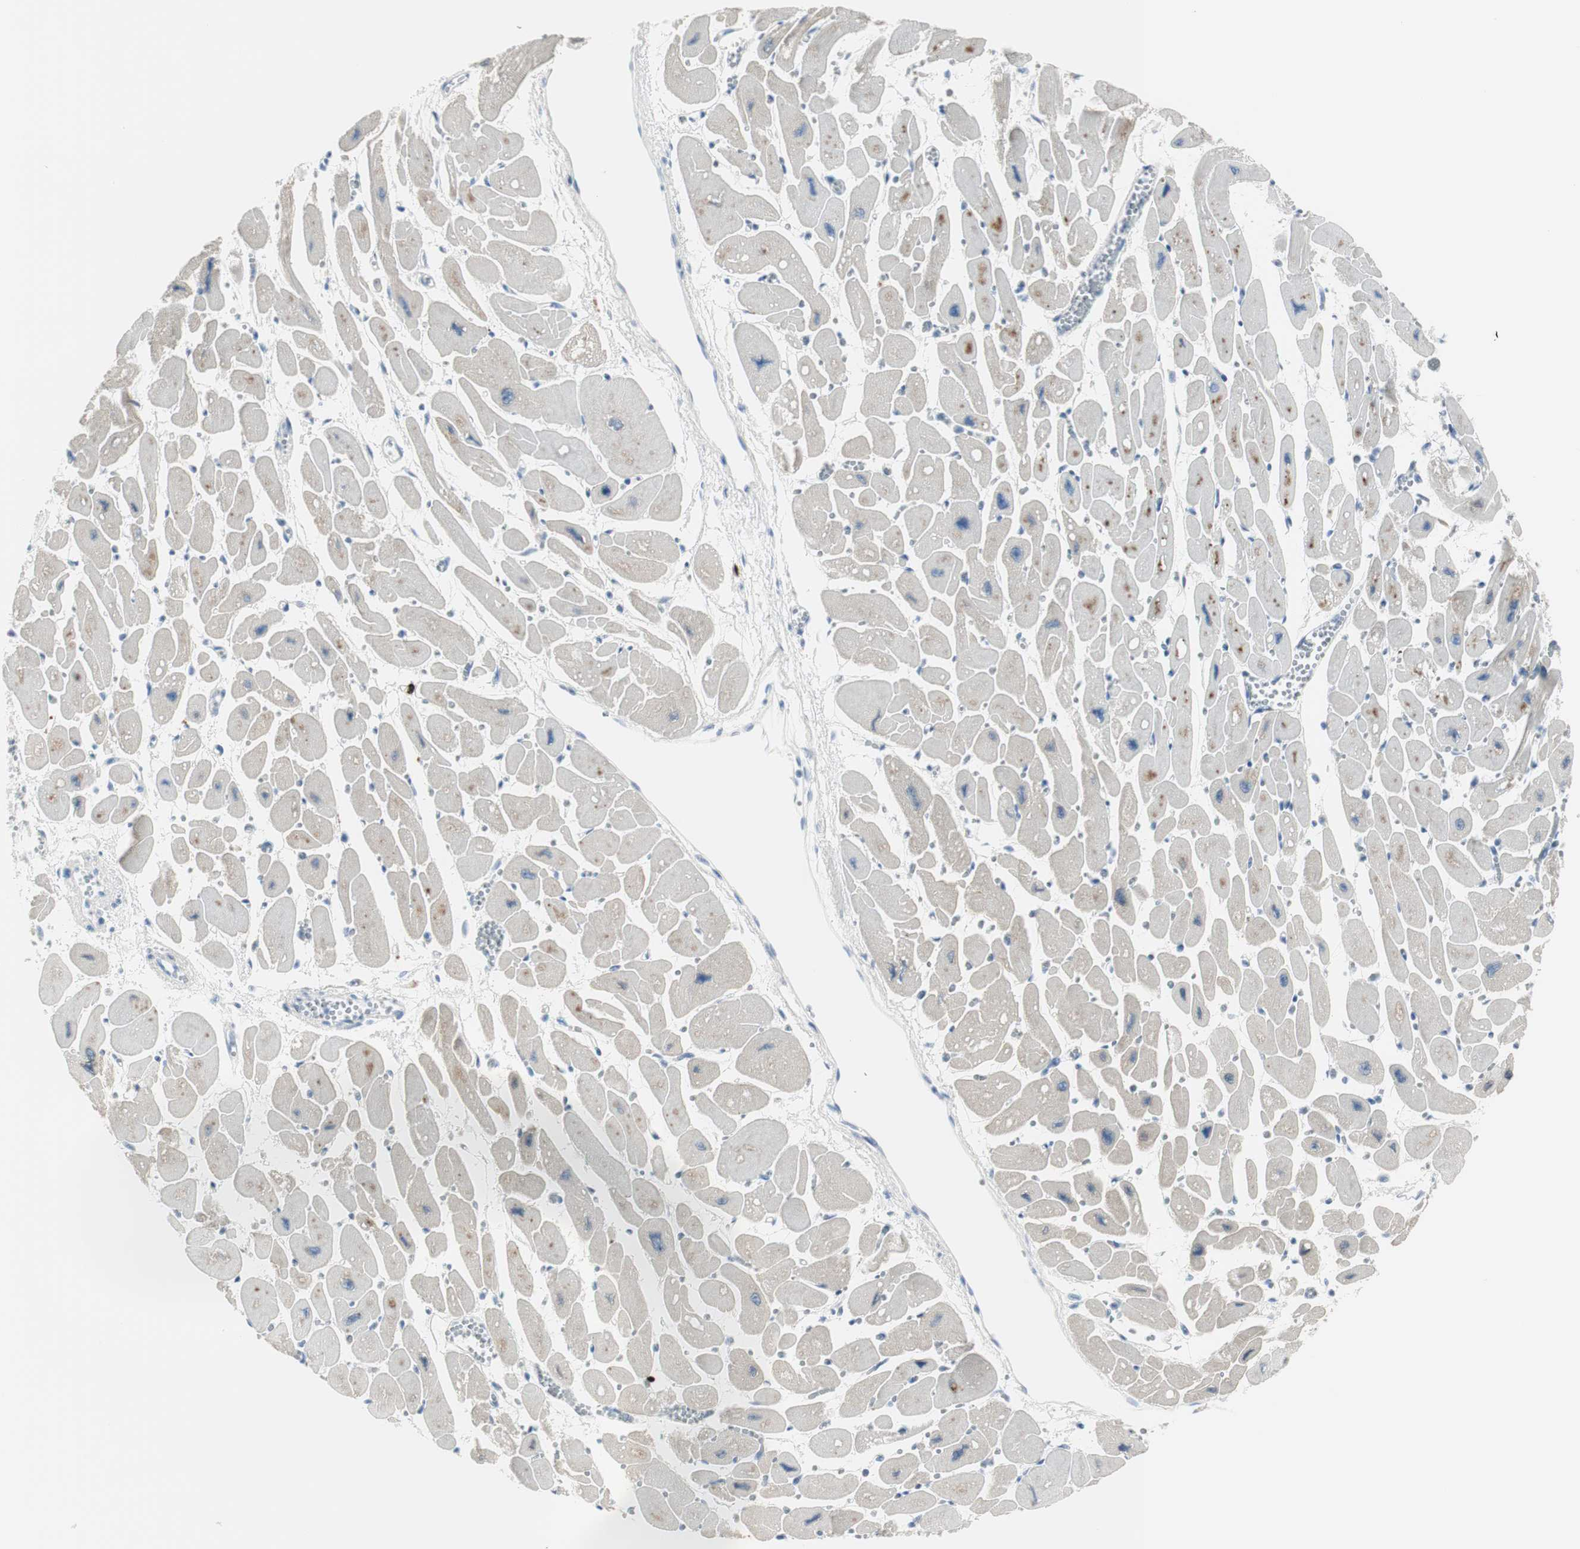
{"staining": {"intensity": "moderate", "quantity": "<25%", "location": "cytoplasmic/membranous"}, "tissue": "heart muscle", "cell_type": "Cardiomyocytes", "image_type": "normal", "snomed": [{"axis": "morphology", "description": "Normal tissue, NOS"}, {"axis": "topography", "description": "Heart"}], "caption": "Brown immunohistochemical staining in normal human heart muscle shows moderate cytoplasmic/membranous staining in about <25% of cardiomyocytes.", "gene": "DLG4", "patient": {"sex": "female", "age": 54}}